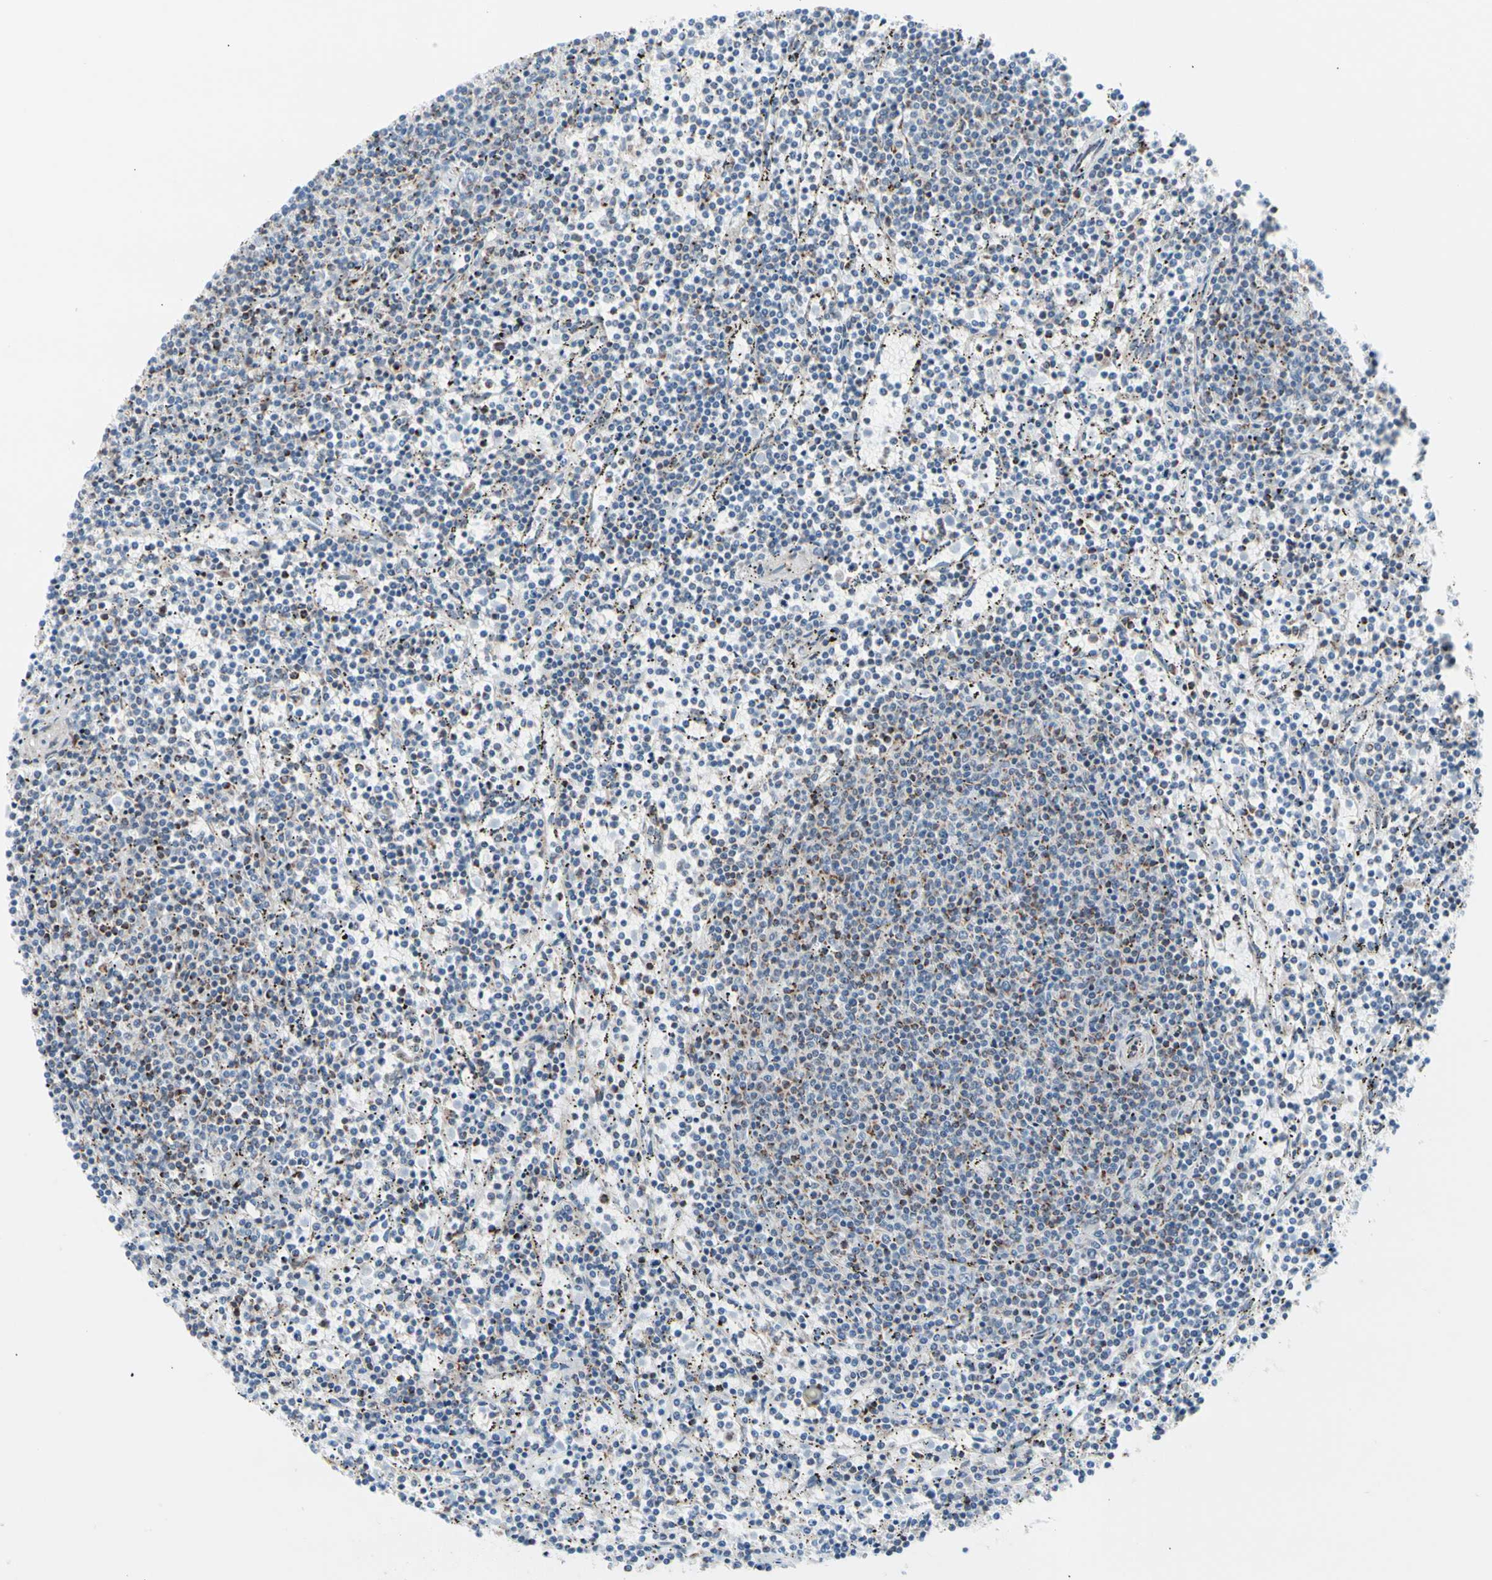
{"staining": {"intensity": "weak", "quantity": "<25%", "location": "cytoplasmic/membranous"}, "tissue": "lymphoma", "cell_type": "Tumor cells", "image_type": "cancer", "snomed": [{"axis": "morphology", "description": "Malignant lymphoma, non-Hodgkin's type, Low grade"}, {"axis": "topography", "description": "Spleen"}], "caption": "Immunohistochemistry photomicrograph of neoplastic tissue: low-grade malignant lymphoma, non-Hodgkin's type stained with DAB (3,3'-diaminobenzidine) exhibits no significant protein staining in tumor cells.", "gene": "HK1", "patient": {"sex": "female", "age": 50}}